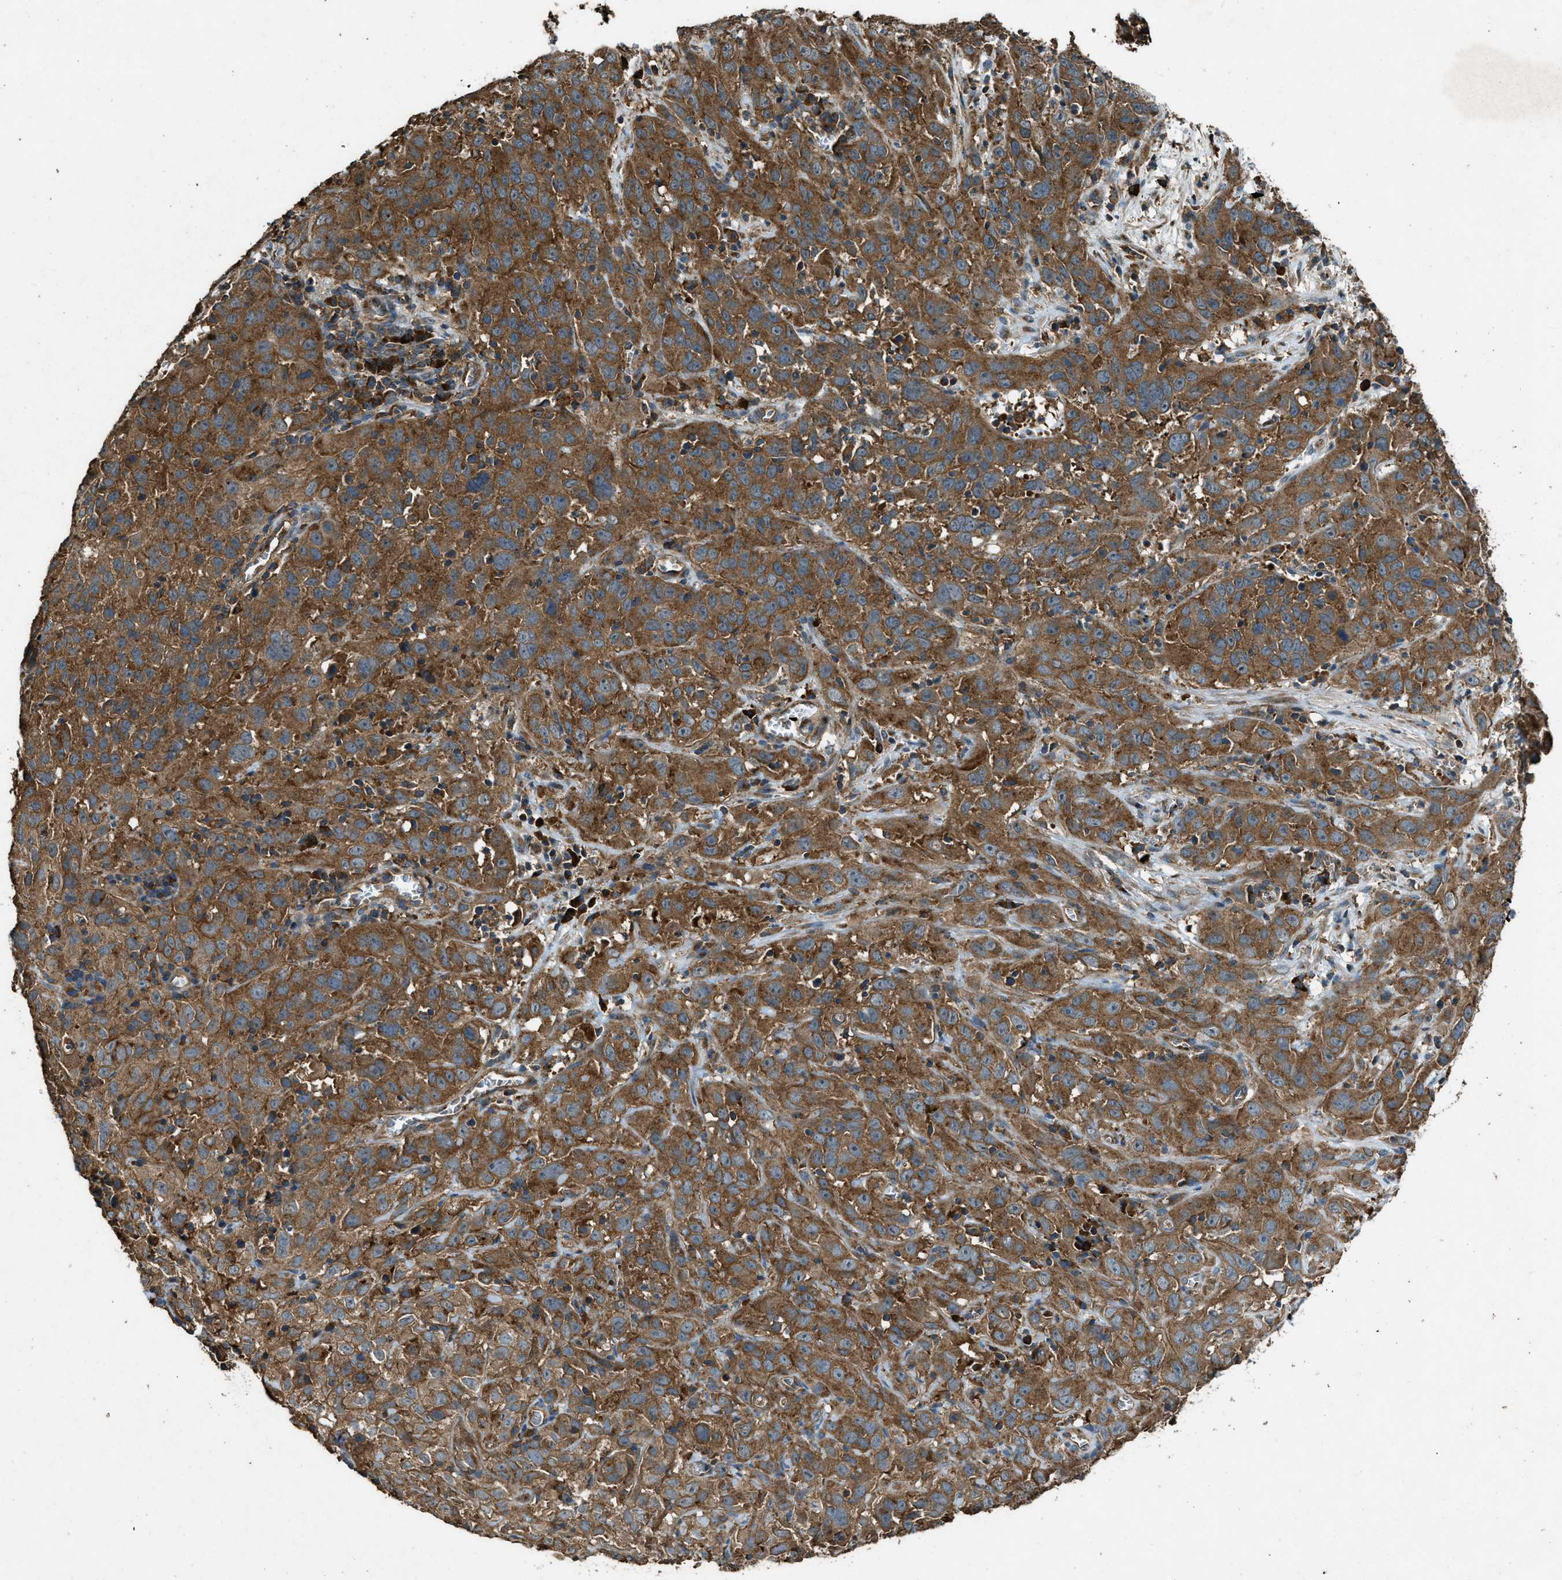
{"staining": {"intensity": "moderate", "quantity": ">75%", "location": "cytoplasmic/membranous"}, "tissue": "cervical cancer", "cell_type": "Tumor cells", "image_type": "cancer", "snomed": [{"axis": "morphology", "description": "Squamous cell carcinoma, NOS"}, {"axis": "topography", "description": "Cervix"}], "caption": "The immunohistochemical stain highlights moderate cytoplasmic/membranous positivity in tumor cells of cervical cancer tissue. (DAB (3,3'-diaminobenzidine) IHC with brightfield microscopy, high magnification).", "gene": "MAP3K8", "patient": {"sex": "female", "age": 32}}